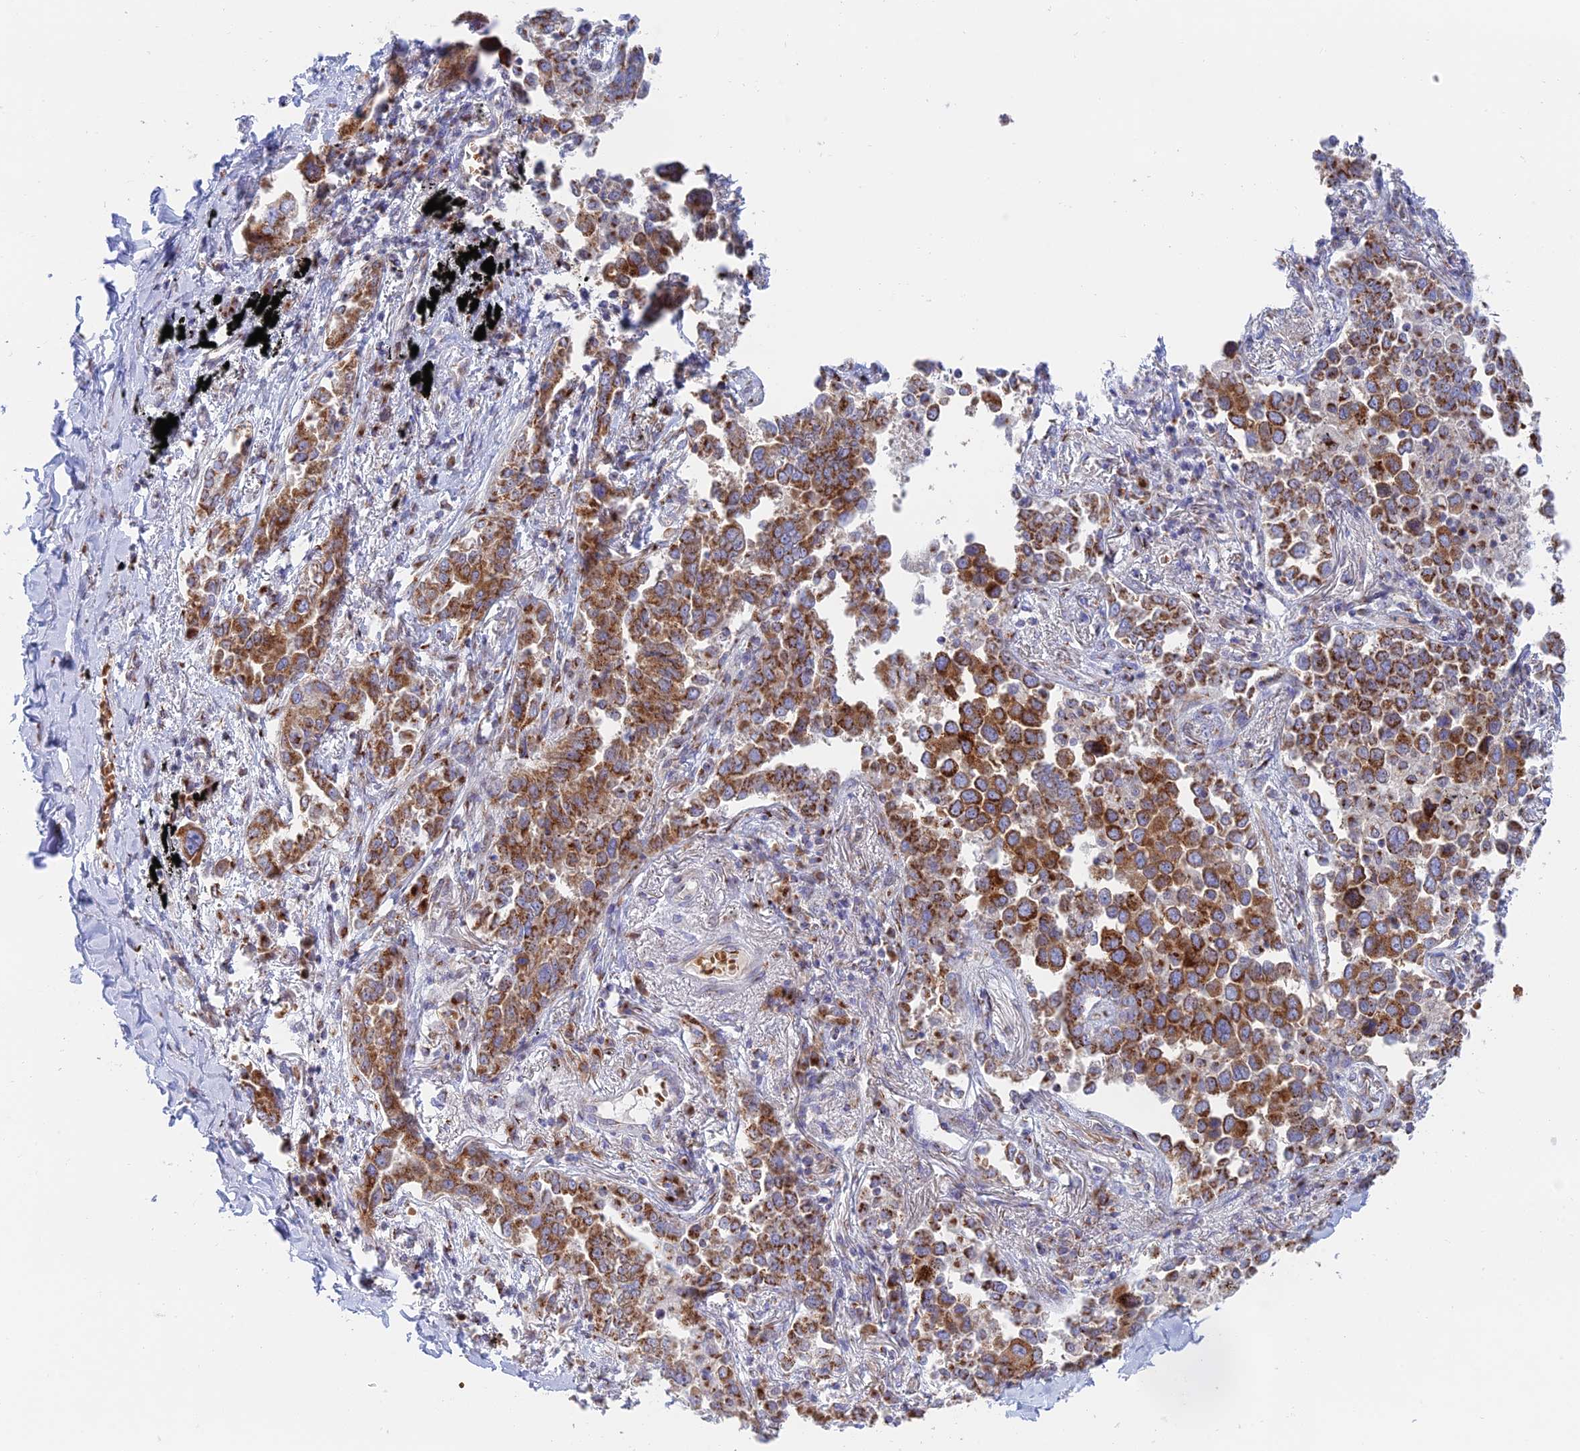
{"staining": {"intensity": "strong", "quantity": ">75%", "location": "cytoplasmic/membranous"}, "tissue": "lung cancer", "cell_type": "Tumor cells", "image_type": "cancer", "snomed": [{"axis": "morphology", "description": "Adenocarcinoma, NOS"}, {"axis": "topography", "description": "Lung"}], "caption": "Tumor cells demonstrate high levels of strong cytoplasmic/membranous positivity in about >75% of cells in human lung cancer.", "gene": "HS2ST1", "patient": {"sex": "male", "age": 67}}